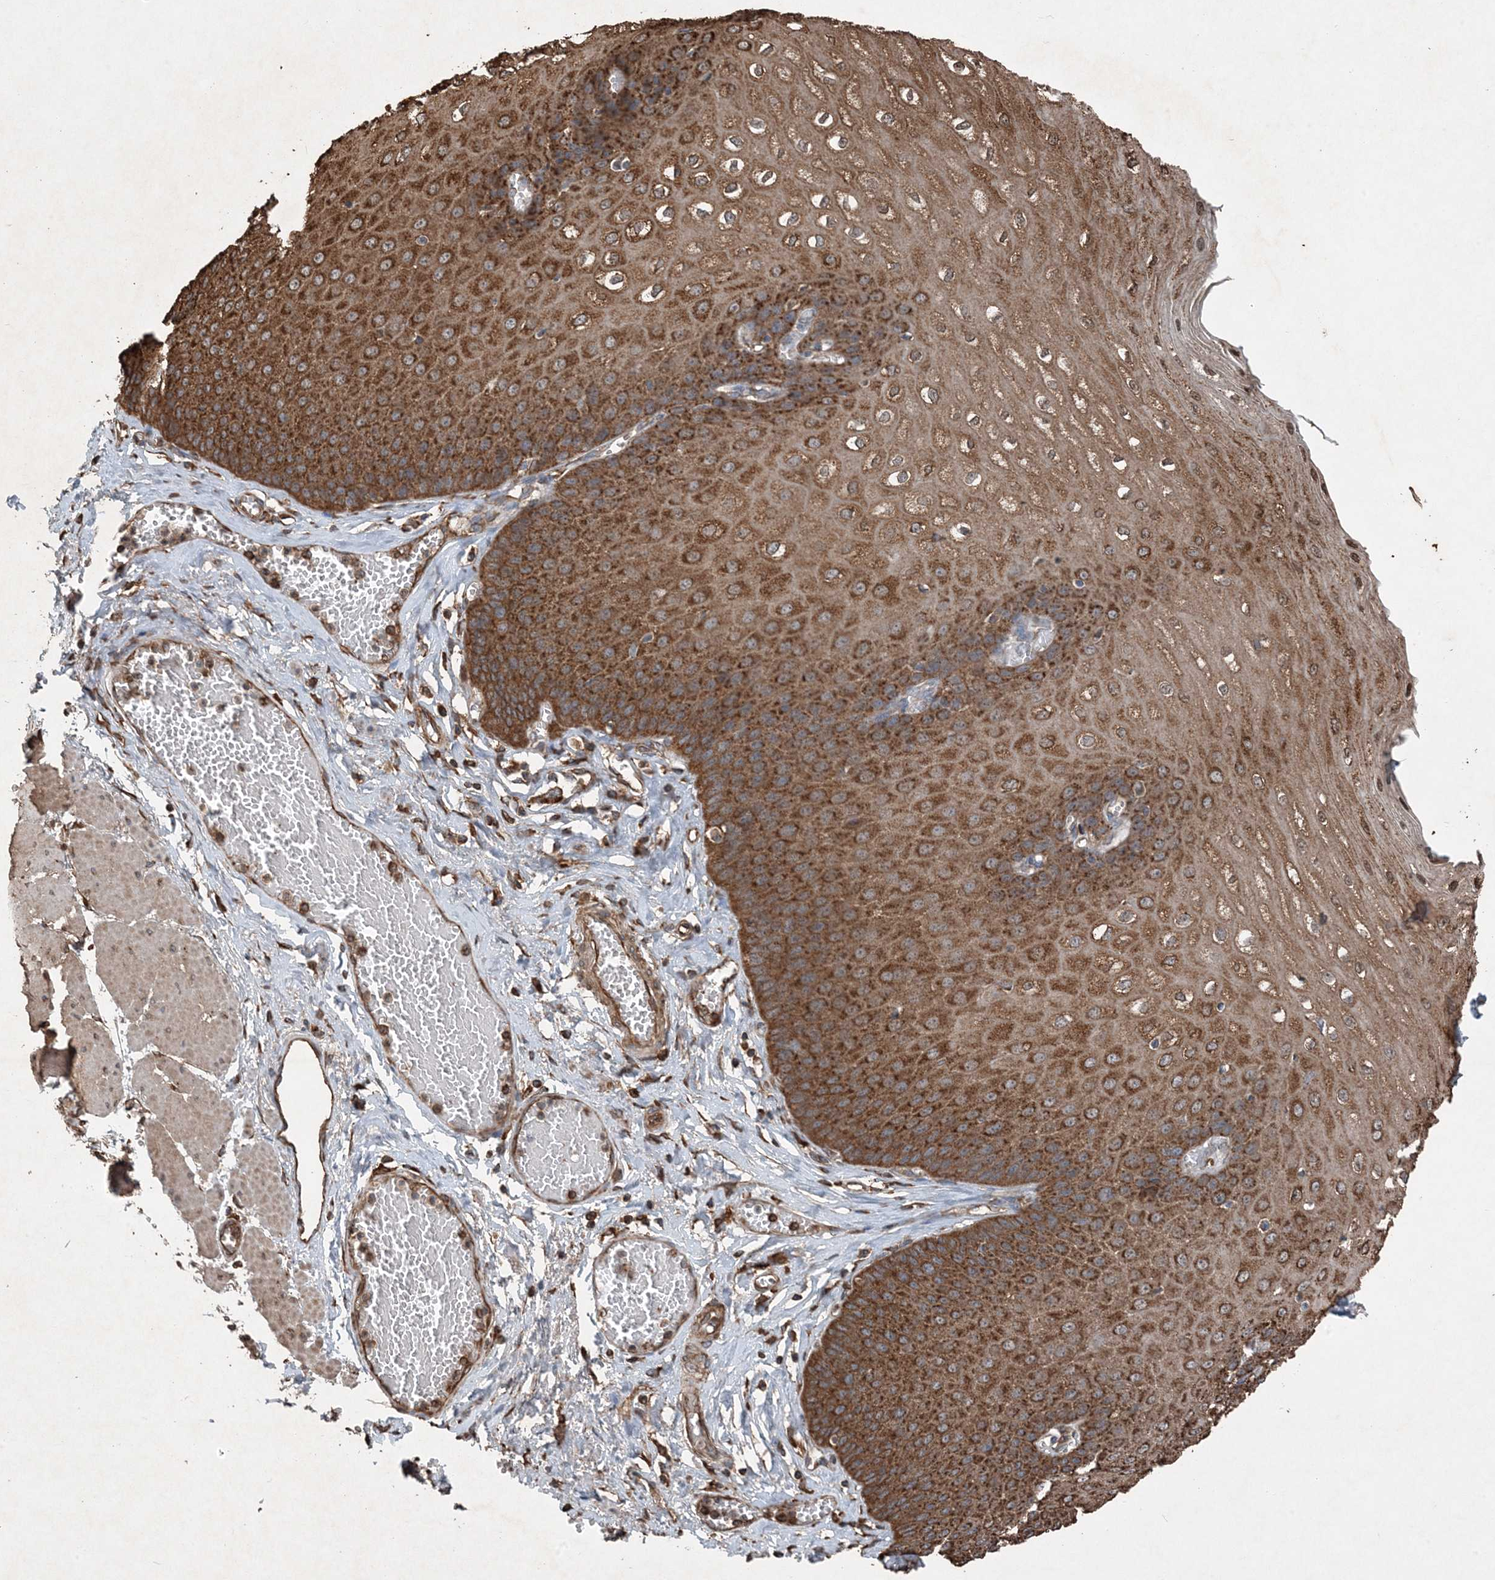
{"staining": {"intensity": "strong", "quantity": ">75%", "location": "cytoplasmic/membranous"}, "tissue": "esophagus", "cell_type": "Squamous epithelial cells", "image_type": "normal", "snomed": [{"axis": "morphology", "description": "Normal tissue, NOS"}, {"axis": "topography", "description": "Esophagus"}], "caption": "Immunohistochemical staining of benign esophagus reveals >75% levels of strong cytoplasmic/membranous protein staining in approximately >75% of squamous epithelial cells. The staining was performed using DAB, with brown indicating positive protein expression. Nuclei are stained blue with hematoxylin.", "gene": "PDIA6", "patient": {"sex": "male", "age": 60}}